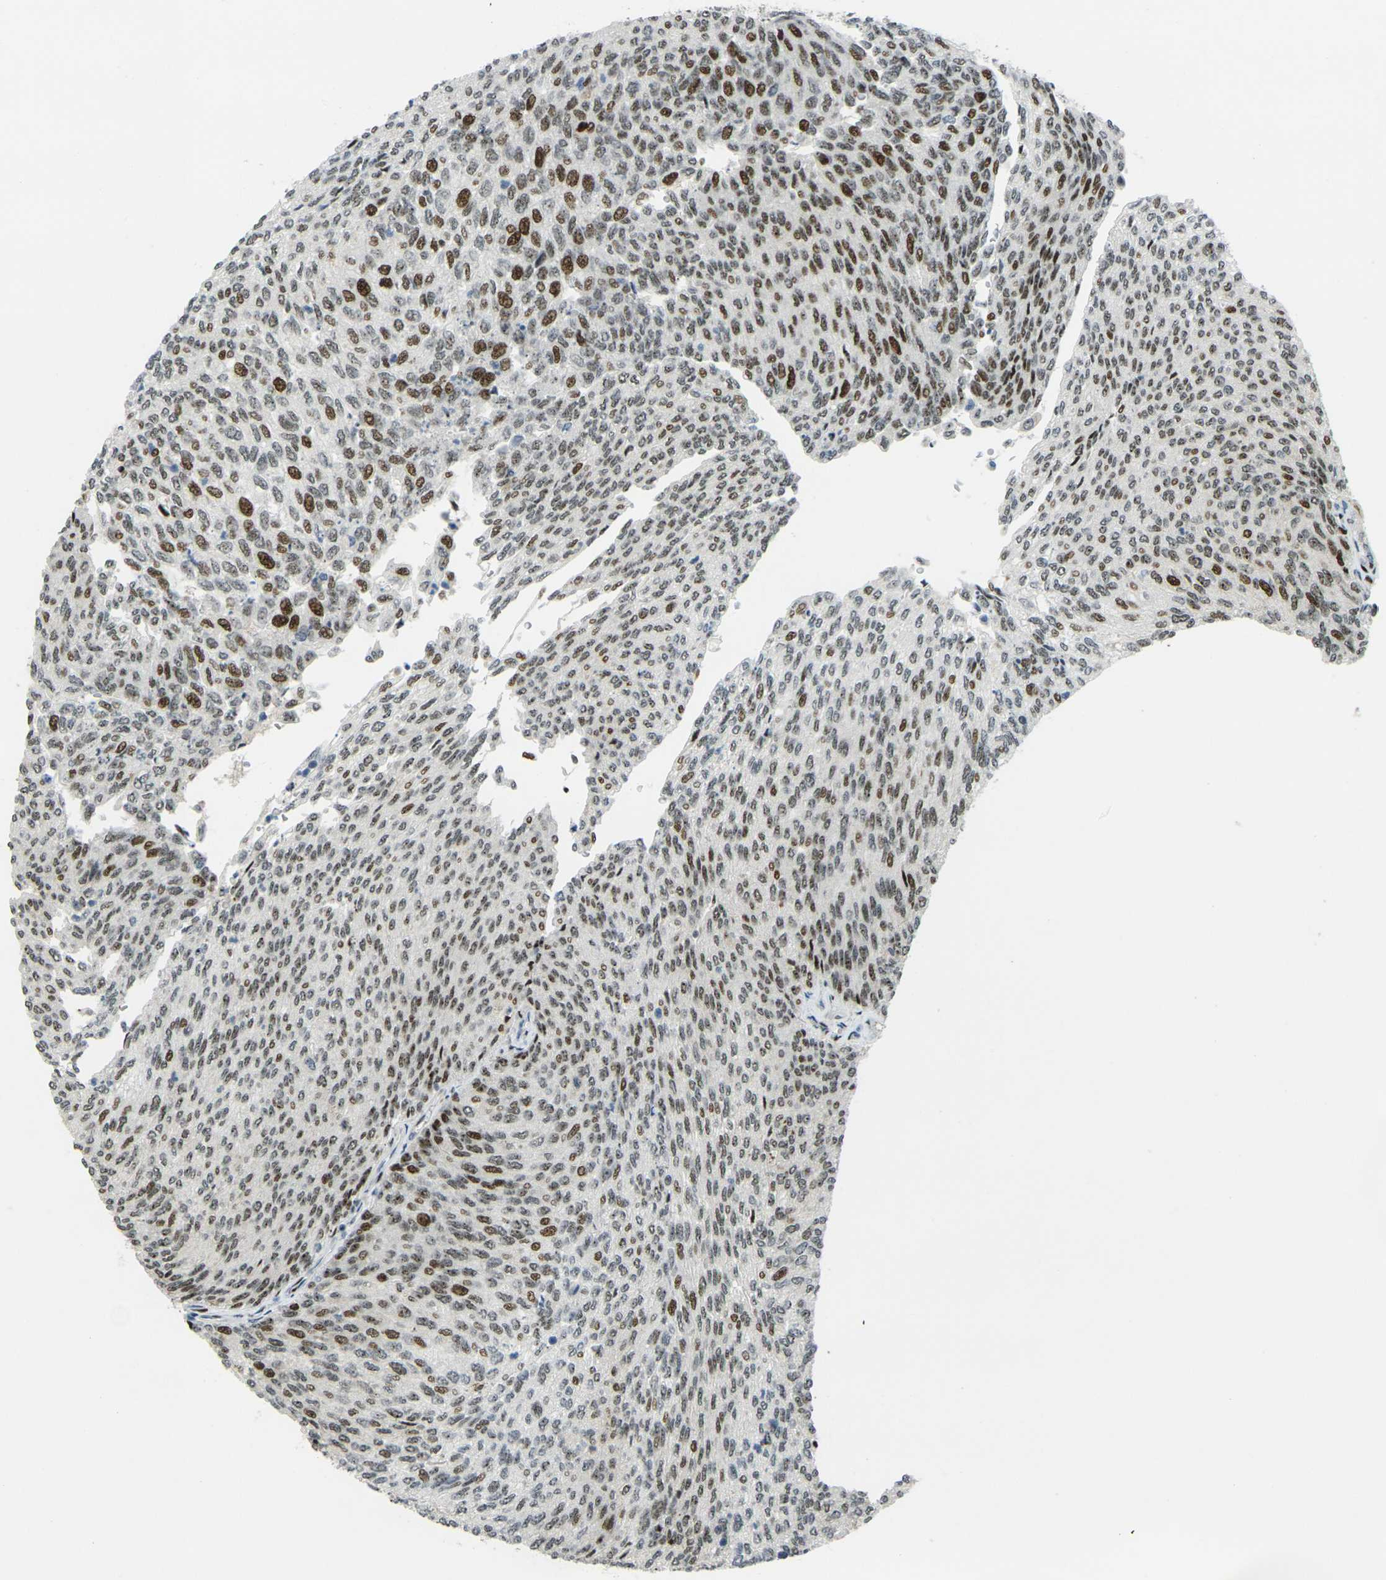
{"staining": {"intensity": "strong", "quantity": ">75%", "location": "nuclear"}, "tissue": "urothelial cancer", "cell_type": "Tumor cells", "image_type": "cancer", "snomed": [{"axis": "morphology", "description": "Urothelial carcinoma, Low grade"}, {"axis": "topography", "description": "Urinary bladder"}], "caption": "Brown immunohistochemical staining in human low-grade urothelial carcinoma reveals strong nuclear staining in about >75% of tumor cells.", "gene": "UBE2C", "patient": {"sex": "female", "age": 79}}